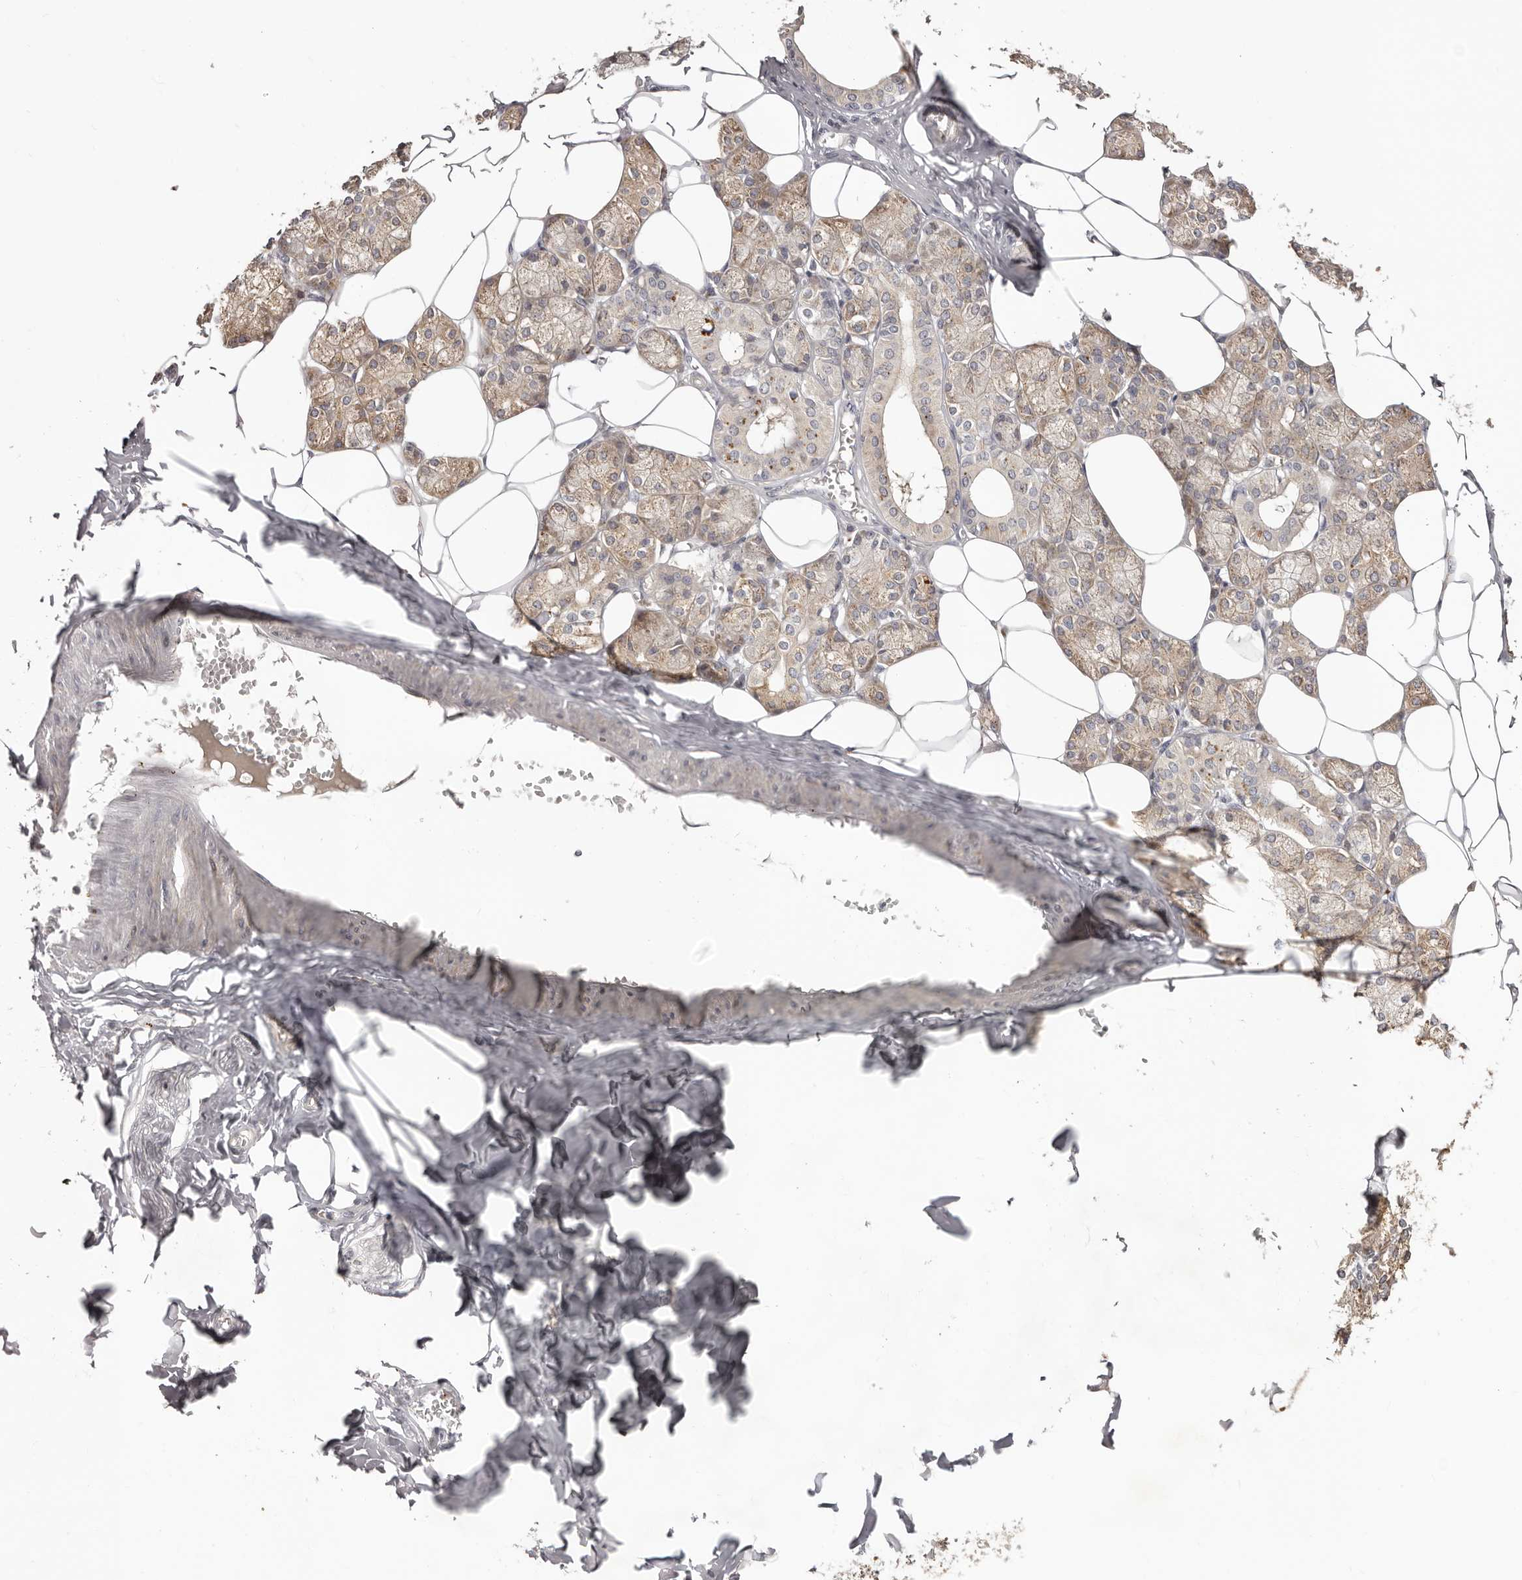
{"staining": {"intensity": "moderate", "quantity": ">75%", "location": "cytoplasmic/membranous"}, "tissue": "salivary gland", "cell_type": "Glandular cells", "image_type": "normal", "snomed": [{"axis": "morphology", "description": "Normal tissue, NOS"}, {"axis": "topography", "description": "Salivary gland"}], "caption": "Immunohistochemical staining of normal salivary gland reveals moderate cytoplasmic/membranous protein expression in approximately >75% of glandular cells.", "gene": "MICAL2", "patient": {"sex": "male", "age": 62}}